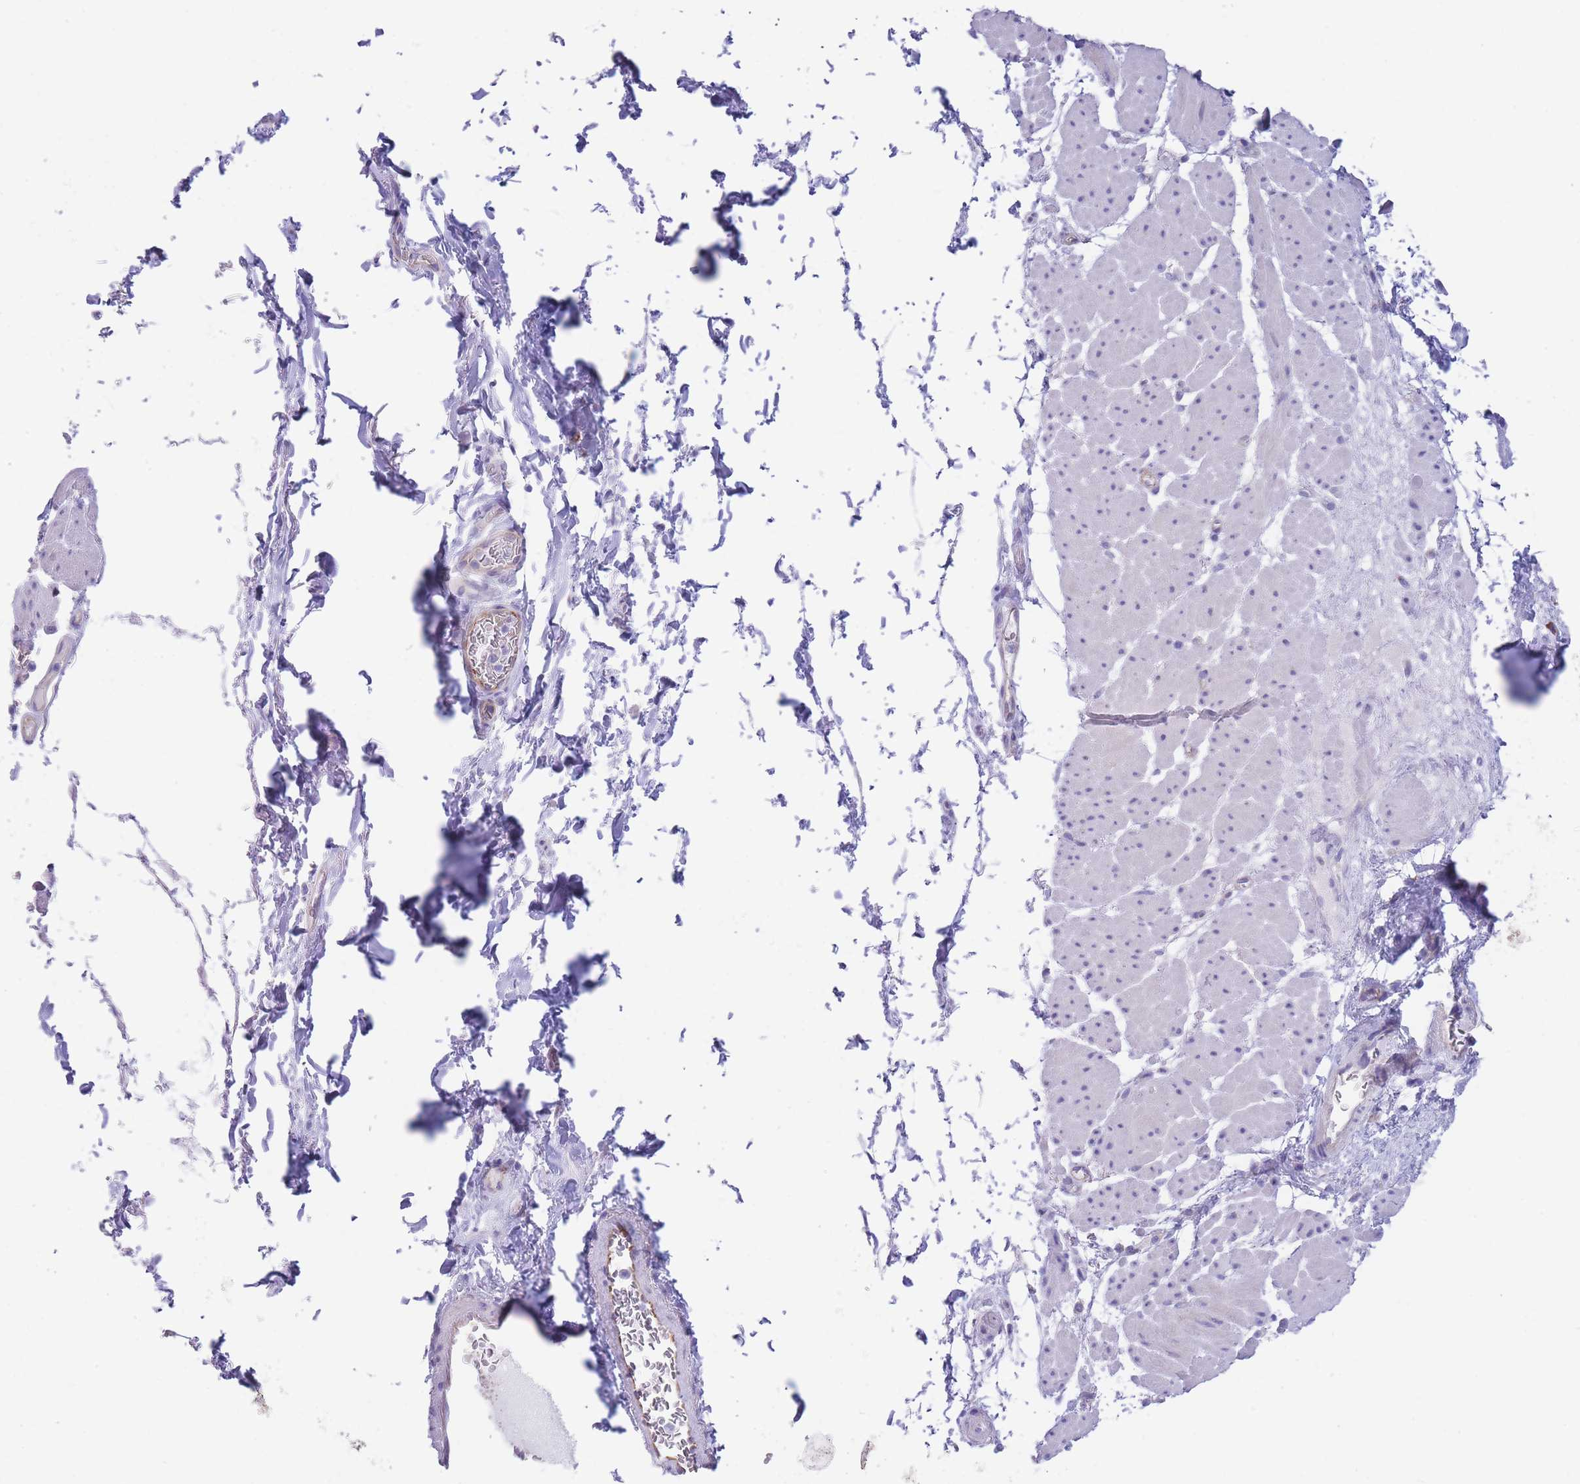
{"staining": {"intensity": "negative", "quantity": "none", "location": "none"}, "tissue": "esophagus", "cell_type": "Squamous epithelial cells", "image_type": "normal", "snomed": [{"axis": "morphology", "description": "Normal tissue, NOS"}, {"axis": "topography", "description": "Esophagus"}], "caption": "High power microscopy image of an immunohistochemistry histopathology image of benign esophagus, revealing no significant staining in squamous epithelial cells.", "gene": "DET1", "patient": {"sex": "female", "age": 66}}